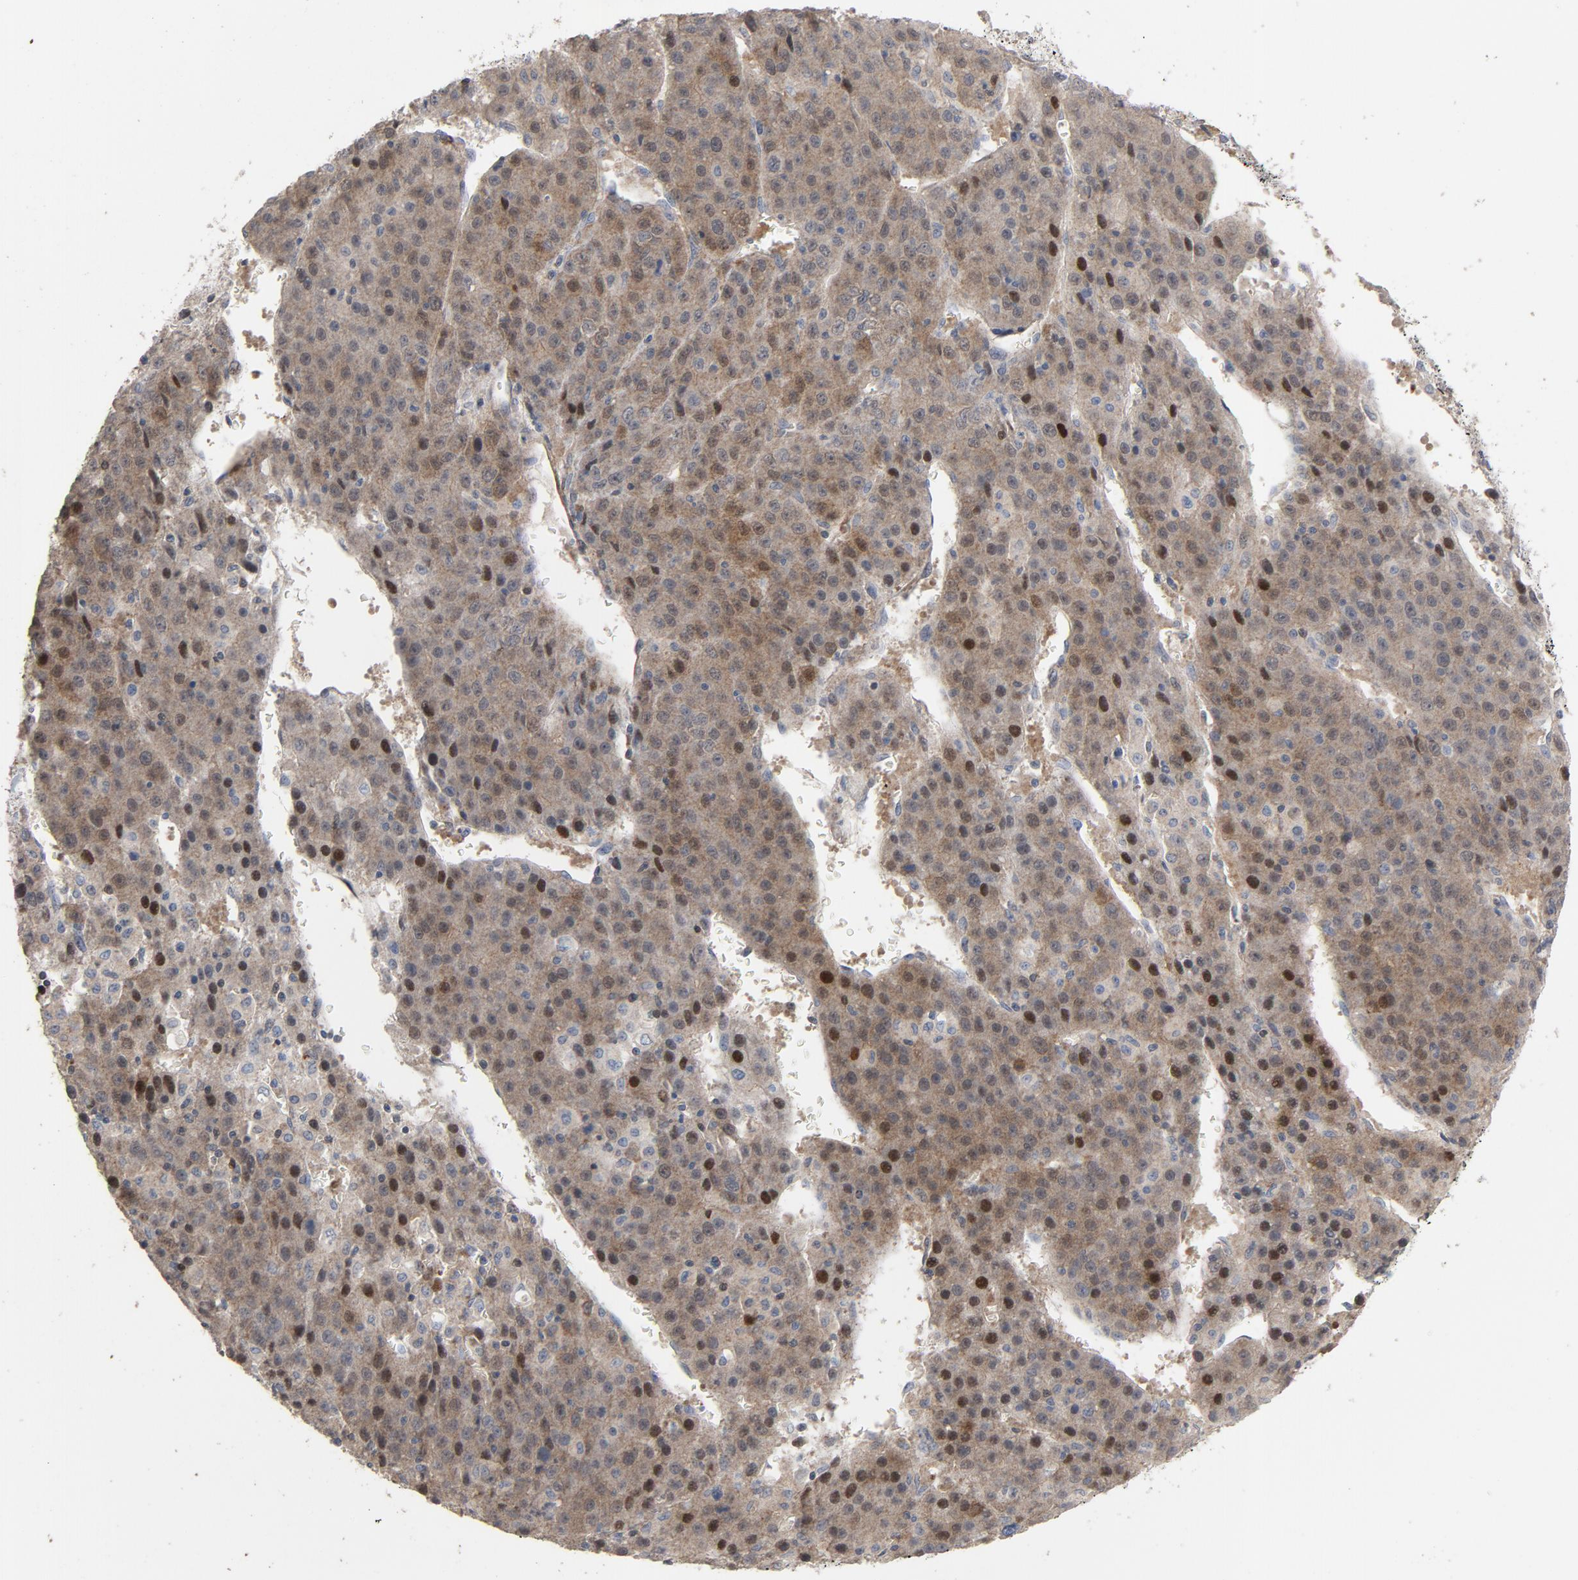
{"staining": {"intensity": "weak", "quantity": ">75%", "location": "cytoplasmic/membranous,nuclear"}, "tissue": "liver cancer", "cell_type": "Tumor cells", "image_type": "cancer", "snomed": [{"axis": "morphology", "description": "Carcinoma, Hepatocellular, NOS"}, {"axis": "topography", "description": "Liver"}], "caption": "There is low levels of weak cytoplasmic/membranous and nuclear expression in tumor cells of liver hepatocellular carcinoma, as demonstrated by immunohistochemical staining (brown color).", "gene": "CDK6", "patient": {"sex": "female", "age": 53}}